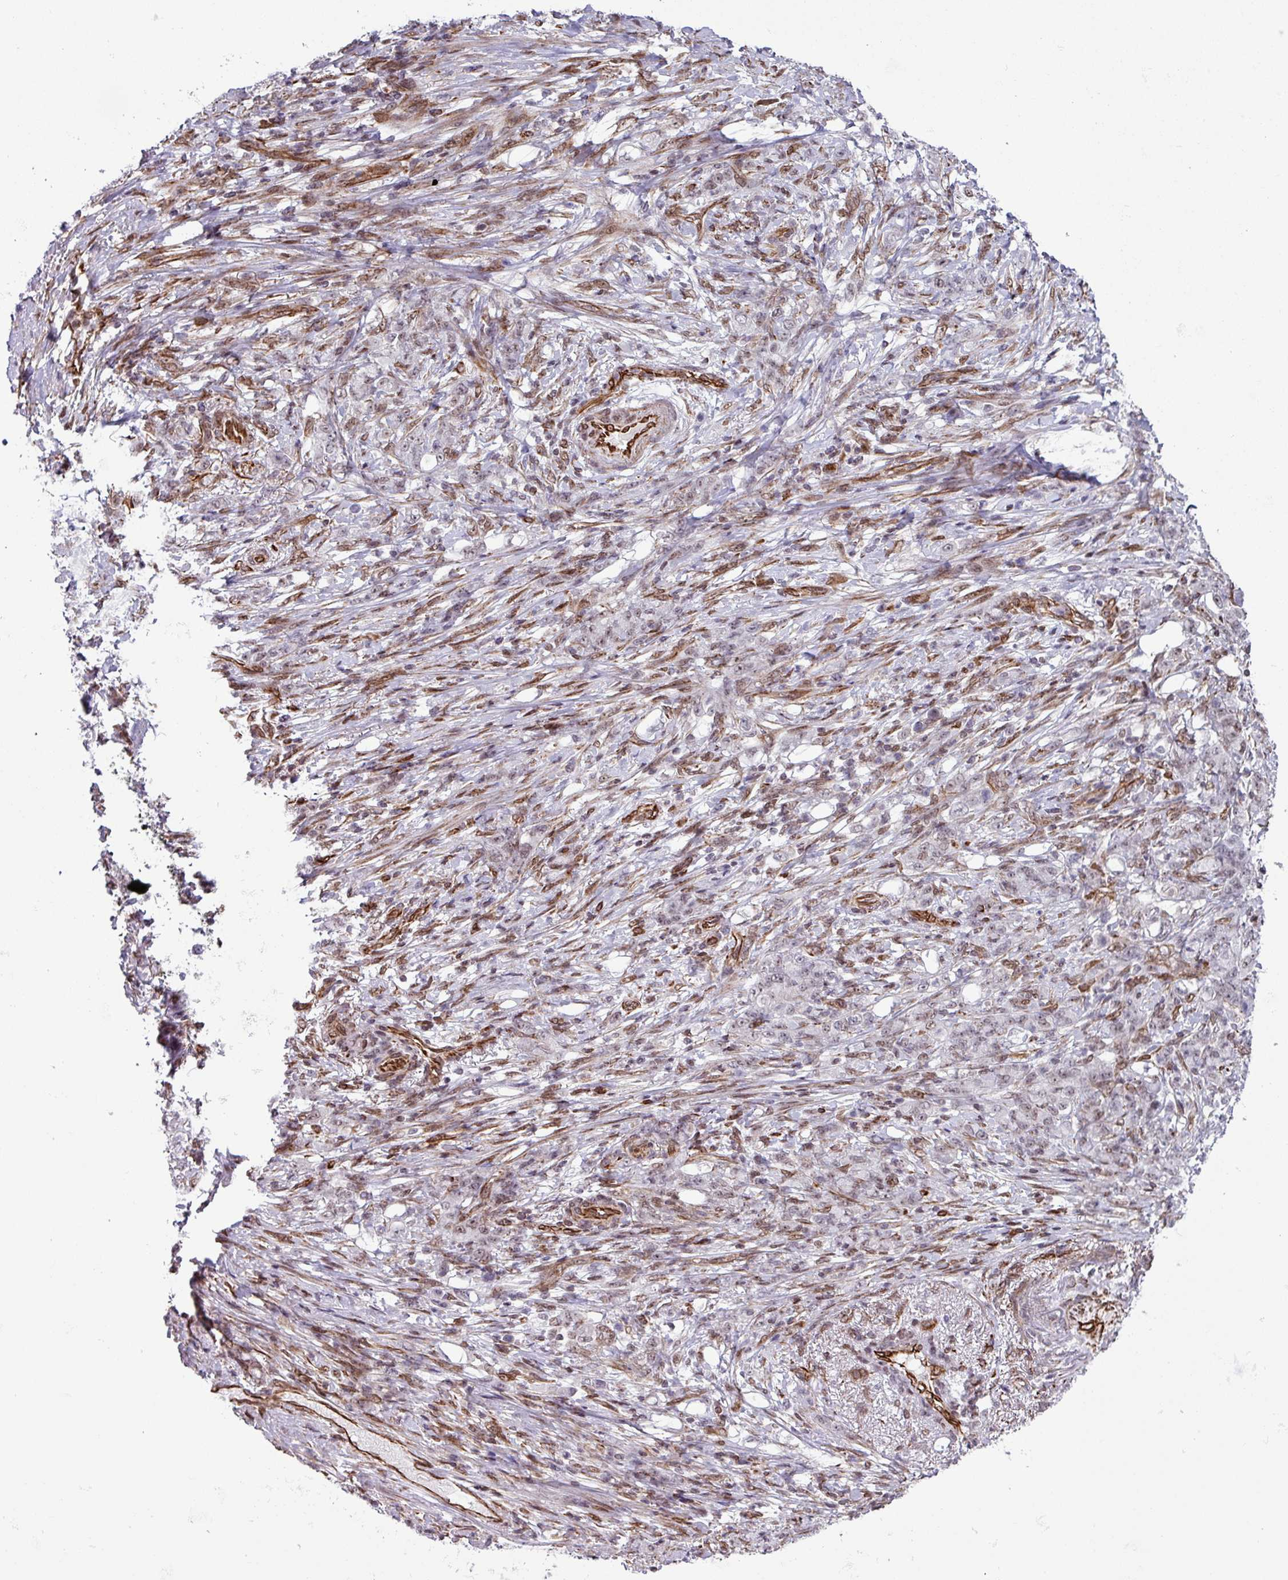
{"staining": {"intensity": "weak", "quantity": "25%-75%", "location": "nuclear"}, "tissue": "stomach cancer", "cell_type": "Tumor cells", "image_type": "cancer", "snomed": [{"axis": "morphology", "description": "Adenocarcinoma, NOS"}, {"axis": "topography", "description": "Stomach"}], "caption": "Protein expression analysis of human adenocarcinoma (stomach) reveals weak nuclear expression in approximately 25%-75% of tumor cells.", "gene": "CHD3", "patient": {"sex": "female", "age": 79}}